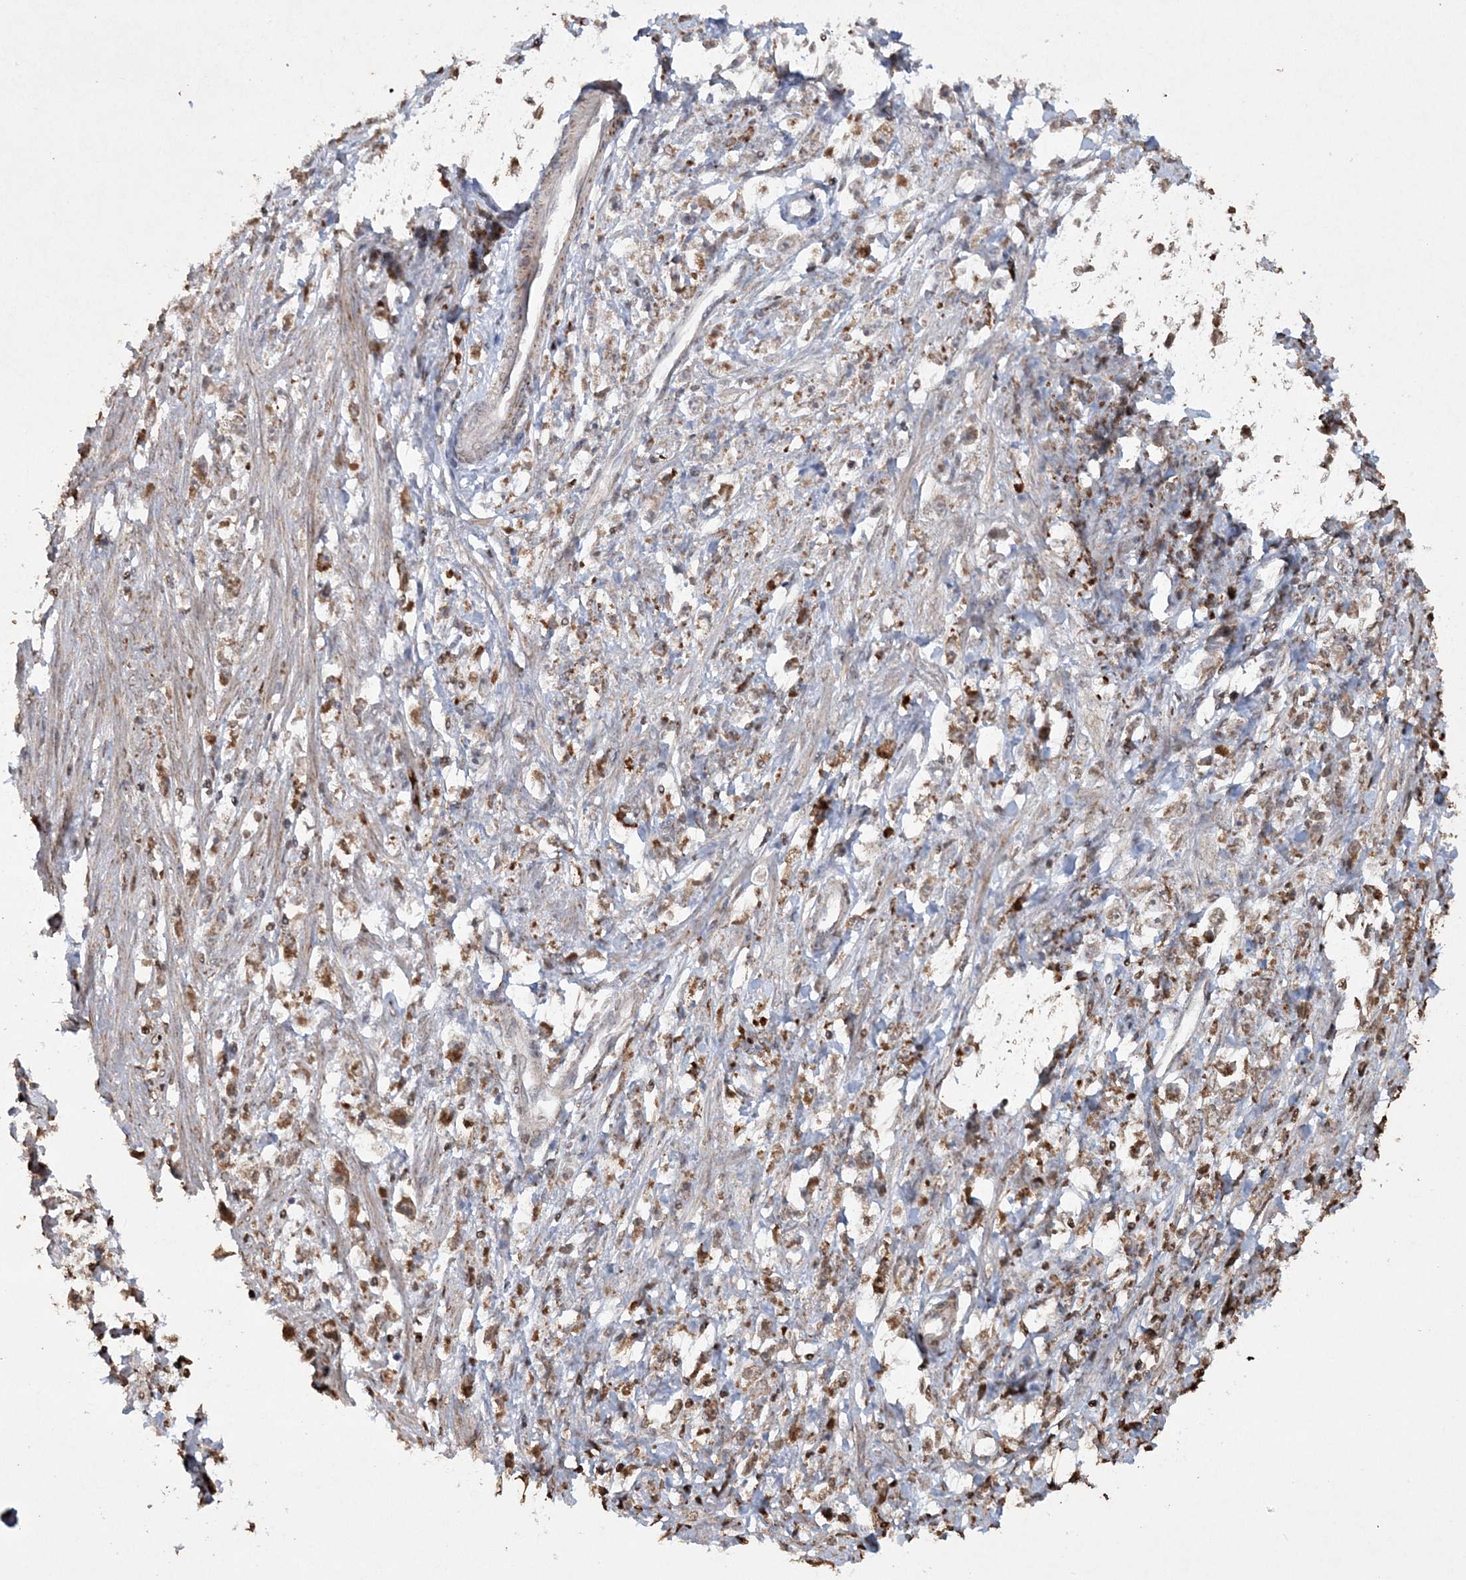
{"staining": {"intensity": "moderate", "quantity": "25%-75%", "location": "cytoplasmic/membranous"}, "tissue": "stomach cancer", "cell_type": "Tumor cells", "image_type": "cancer", "snomed": [{"axis": "morphology", "description": "Adenocarcinoma, NOS"}, {"axis": "topography", "description": "Stomach"}], "caption": "Protein expression analysis of human stomach cancer (adenocarcinoma) reveals moderate cytoplasmic/membranous staining in about 25%-75% of tumor cells. Nuclei are stained in blue.", "gene": "TTC7A", "patient": {"sex": "female", "age": 59}}